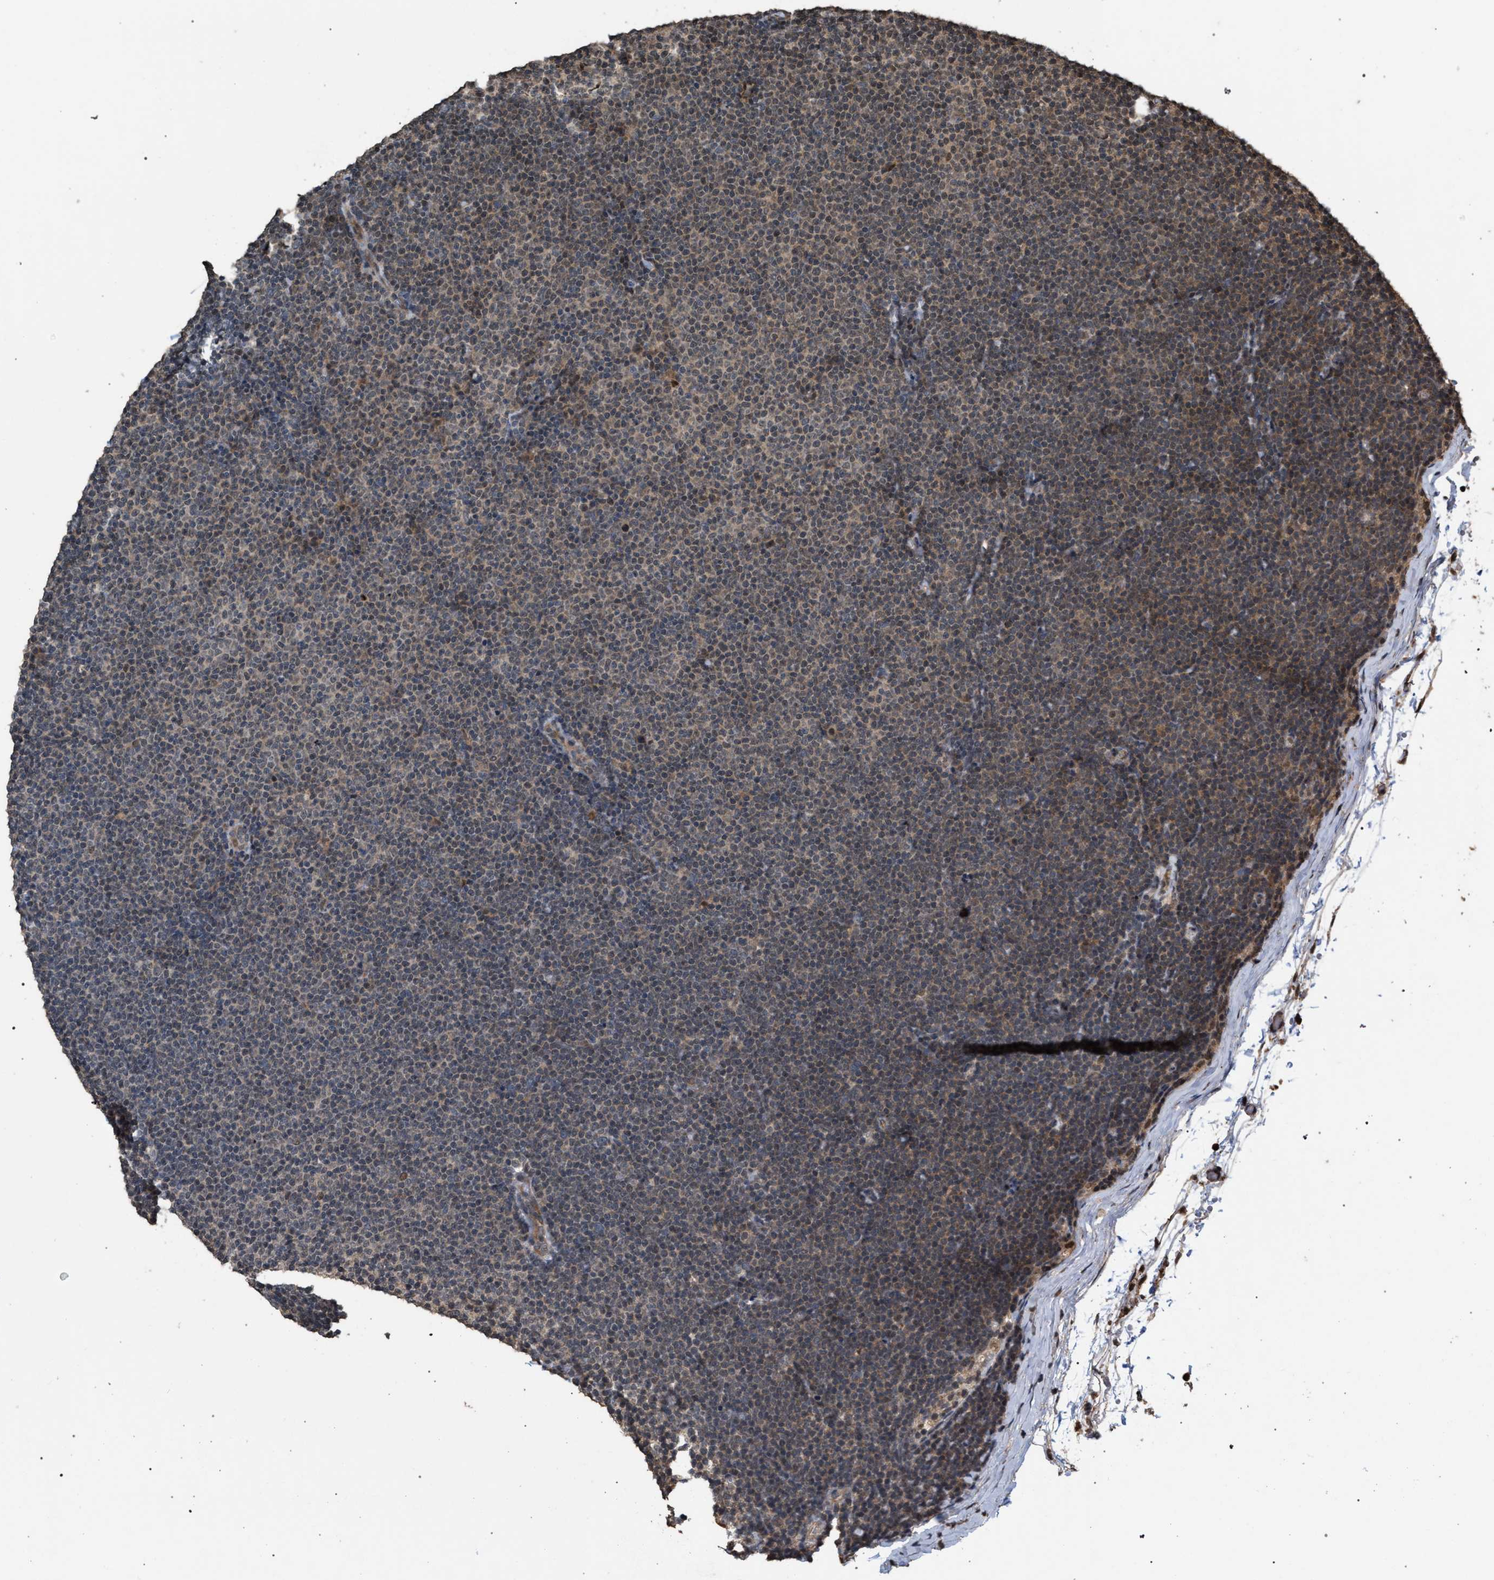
{"staining": {"intensity": "weak", "quantity": "25%-75%", "location": "cytoplasmic/membranous"}, "tissue": "lymphoma", "cell_type": "Tumor cells", "image_type": "cancer", "snomed": [{"axis": "morphology", "description": "Malignant lymphoma, non-Hodgkin's type, Low grade"}, {"axis": "topography", "description": "Lymph node"}], "caption": "Immunohistochemical staining of human lymphoma displays low levels of weak cytoplasmic/membranous staining in about 25%-75% of tumor cells.", "gene": "NAA35", "patient": {"sex": "female", "age": 53}}